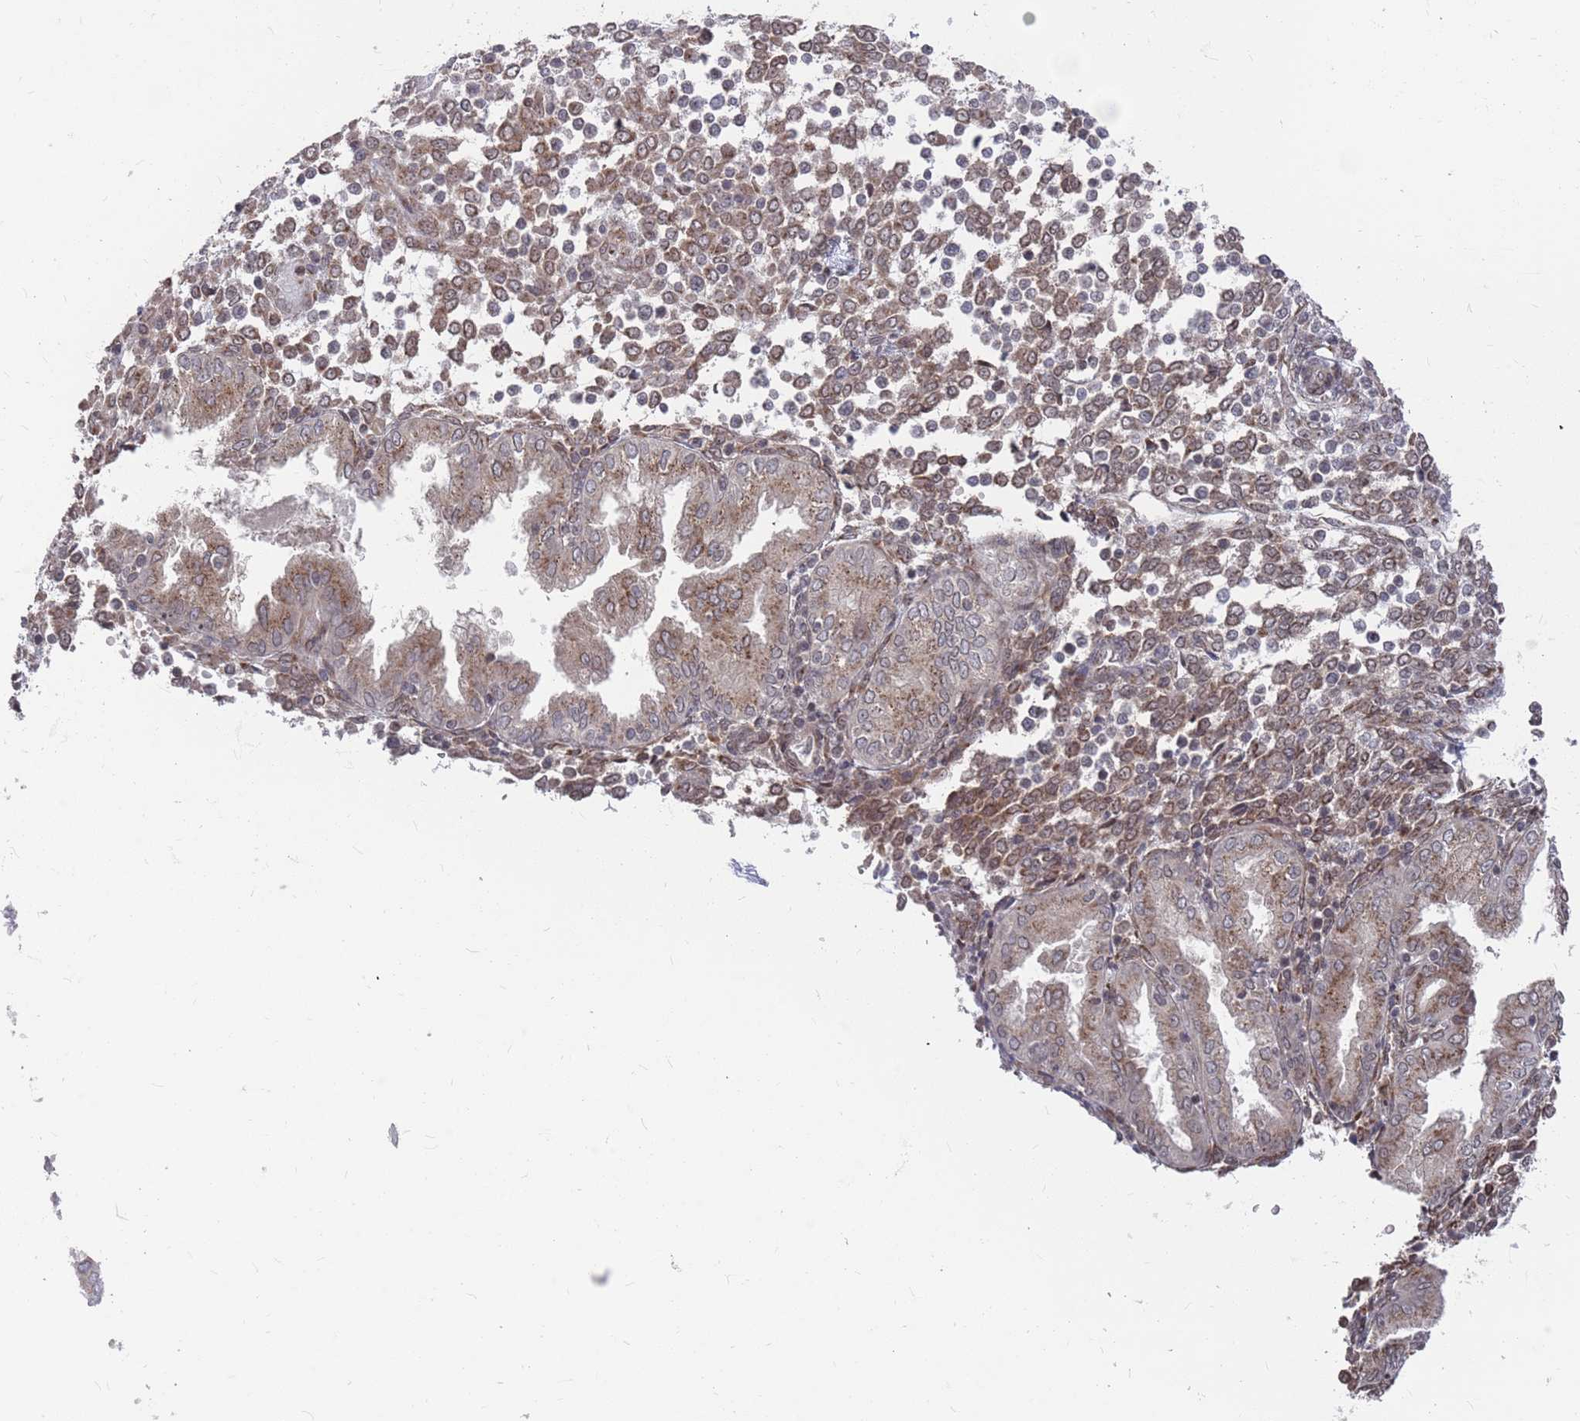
{"staining": {"intensity": "moderate", "quantity": "25%-75%", "location": "cytoplasmic/membranous"}, "tissue": "endometrium", "cell_type": "Cells in endometrial stroma", "image_type": "normal", "snomed": [{"axis": "morphology", "description": "Normal tissue, NOS"}, {"axis": "topography", "description": "Endometrium"}], "caption": "Immunohistochemical staining of benign endometrium shows 25%-75% levels of moderate cytoplasmic/membranous protein expression in about 25%-75% of cells in endometrial stroma. The staining was performed using DAB (3,3'-diaminobenzidine) to visualize the protein expression in brown, while the nuclei were stained in blue with hematoxylin (Magnification: 20x).", "gene": "FMO4", "patient": {"sex": "female", "age": 53}}